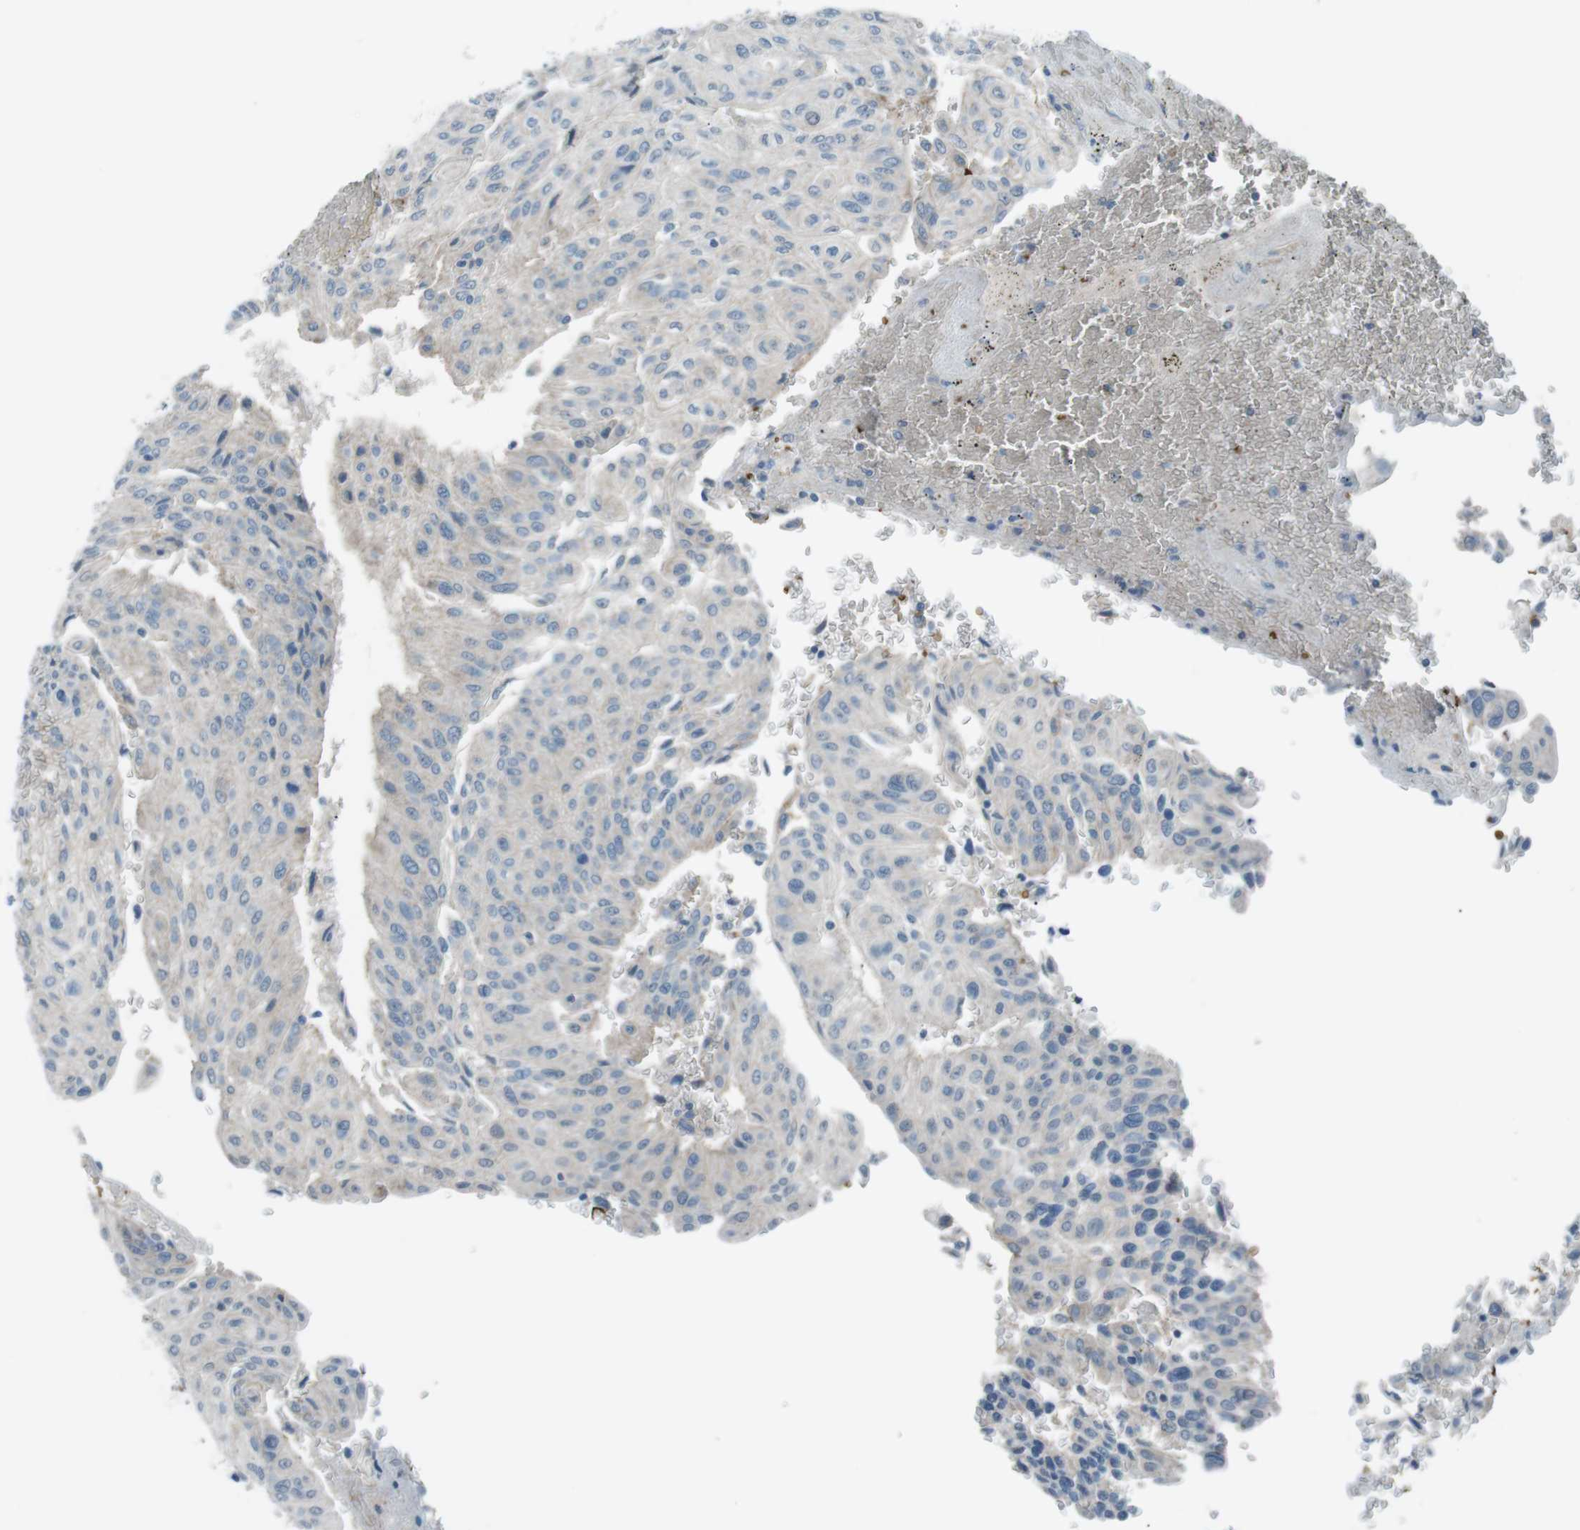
{"staining": {"intensity": "negative", "quantity": "none", "location": "none"}, "tissue": "urothelial cancer", "cell_type": "Tumor cells", "image_type": "cancer", "snomed": [{"axis": "morphology", "description": "Urothelial carcinoma, High grade"}, {"axis": "topography", "description": "Urinary bladder"}], "caption": "There is no significant staining in tumor cells of high-grade urothelial carcinoma.", "gene": "SPTA1", "patient": {"sex": "male", "age": 66}}